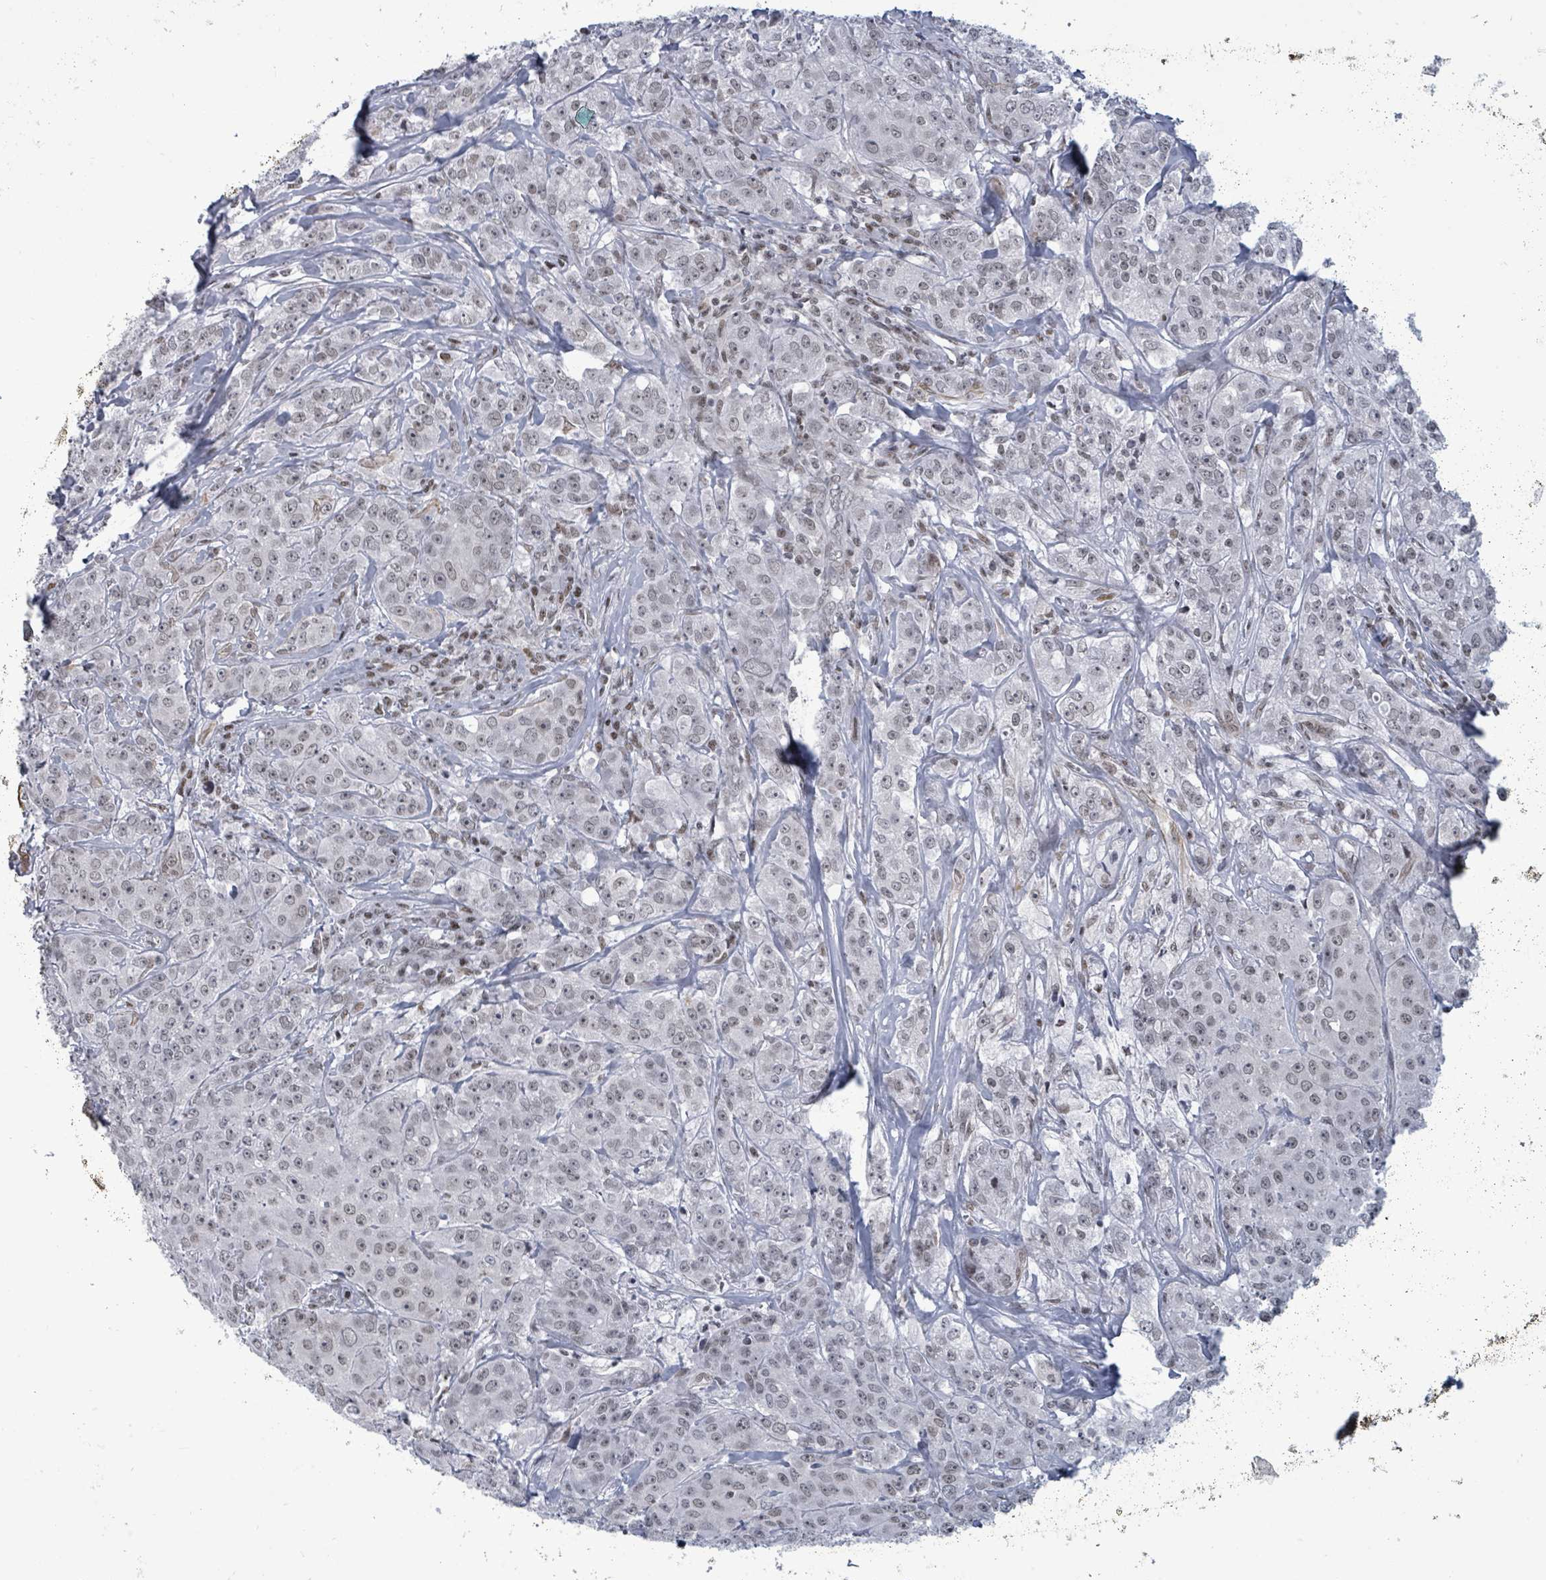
{"staining": {"intensity": "weak", "quantity": "25%-75%", "location": "nuclear"}, "tissue": "breast cancer", "cell_type": "Tumor cells", "image_type": "cancer", "snomed": [{"axis": "morphology", "description": "Duct carcinoma"}, {"axis": "topography", "description": "Breast"}], "caption": "Protein expression analysis of invasive ductal carcinoma (breast) shows weak nuclear expression in about 25%-75% of tumor cells.", "gene": "ERCC5", "patient": {"sex": "female", "age": 43}}